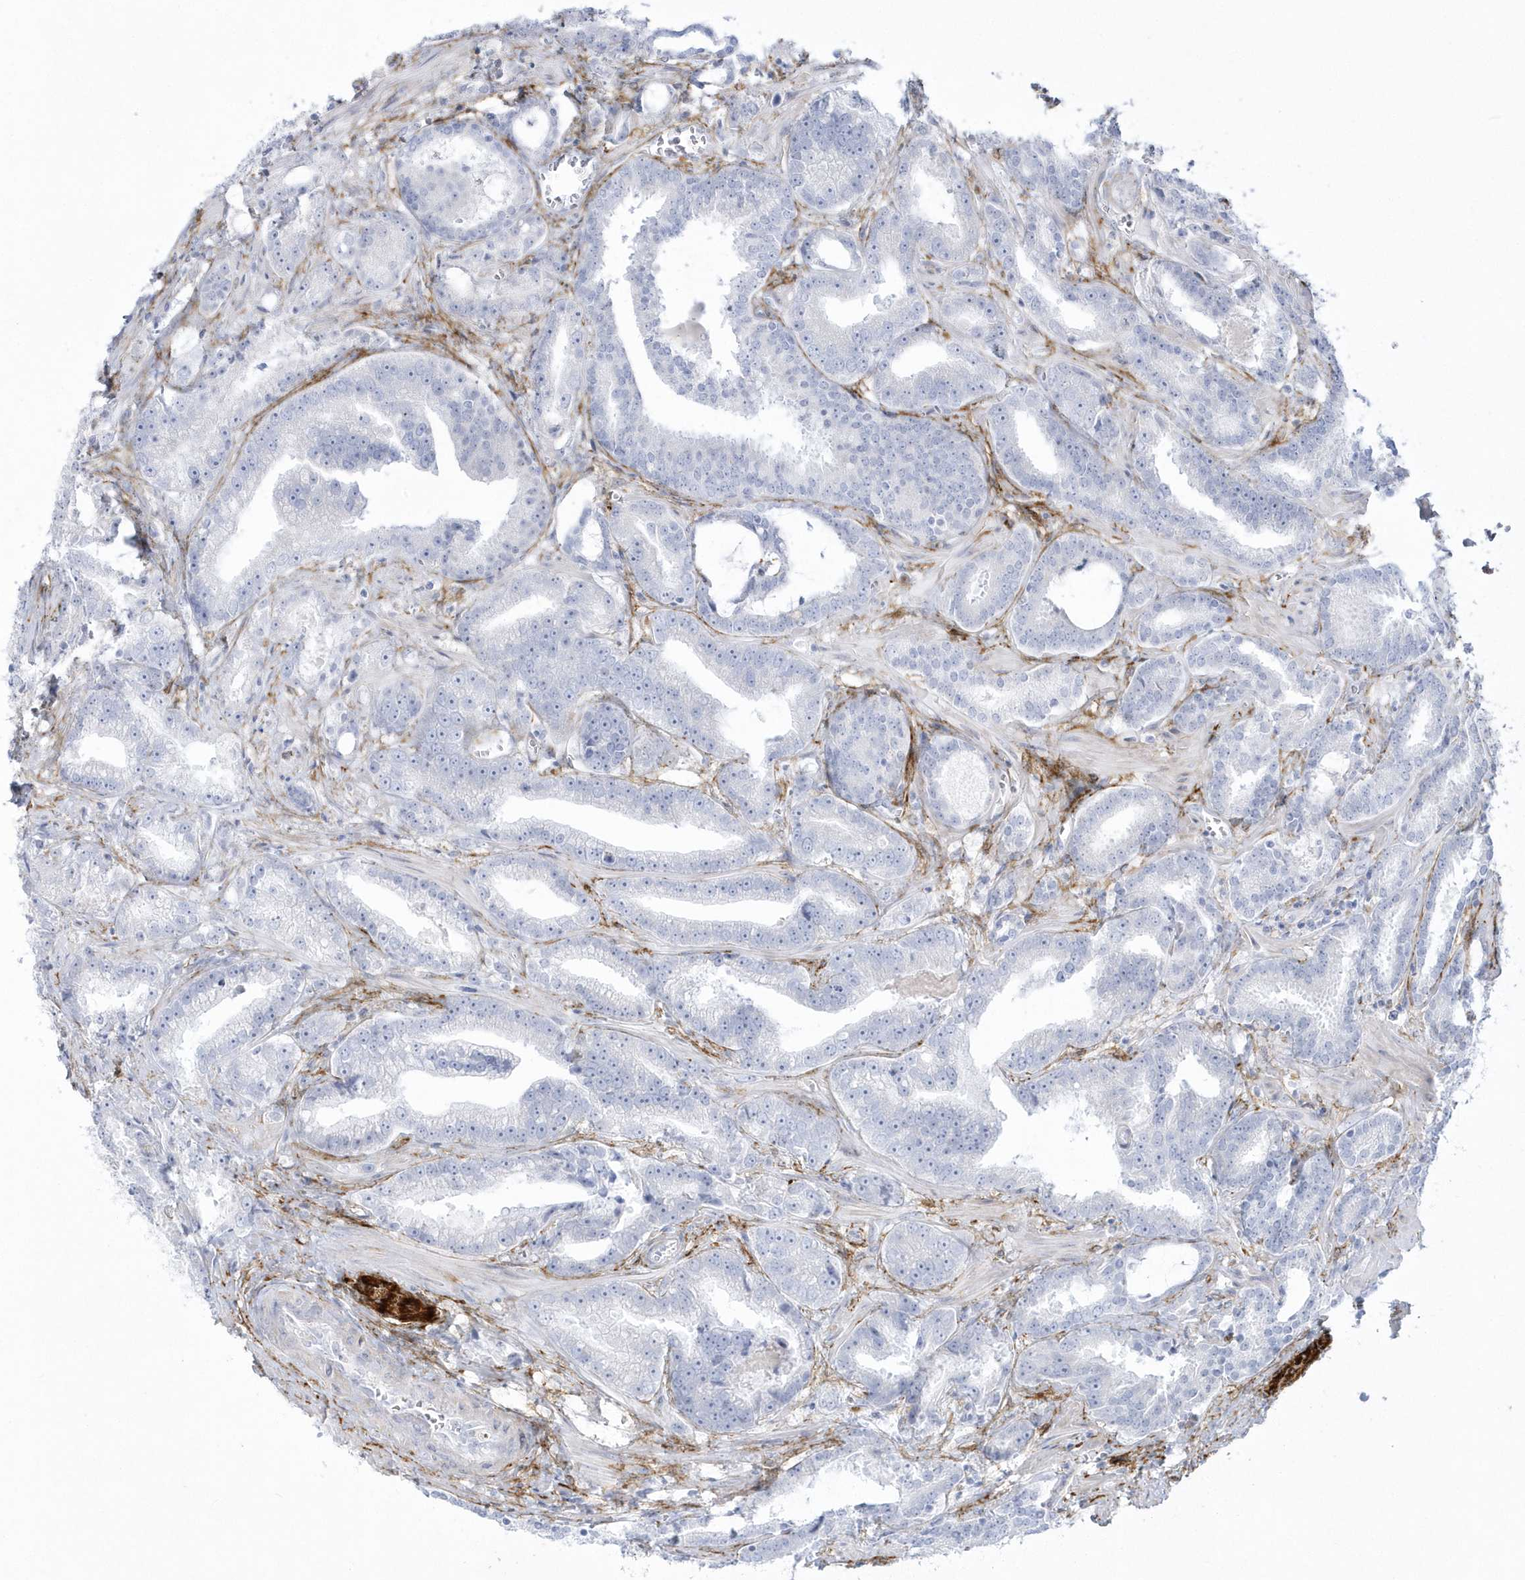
{"staining": {"intensity": "negative", "quantity": "none", "location": "none"}, "tissue": "prostate cancer", "cell_type": "Tumor cells", "image_type": "cancer", "snomed": [{"axis": "morphology", "description": "Adenocarcinoma, High grade"}, {"axis": "topography", "description": "Prostate and seminal vesicle, NOS"}], "caption": "This image is of prostate adenocarcinoma (high-grade) stained with immunohistochemistry (IHC) to label a protein in brown with the nuclei are counter-stained blue. There is no positivity in tumor cells.", "gene": "WDR27", "patient": {"sex": "male", "age": 67}}